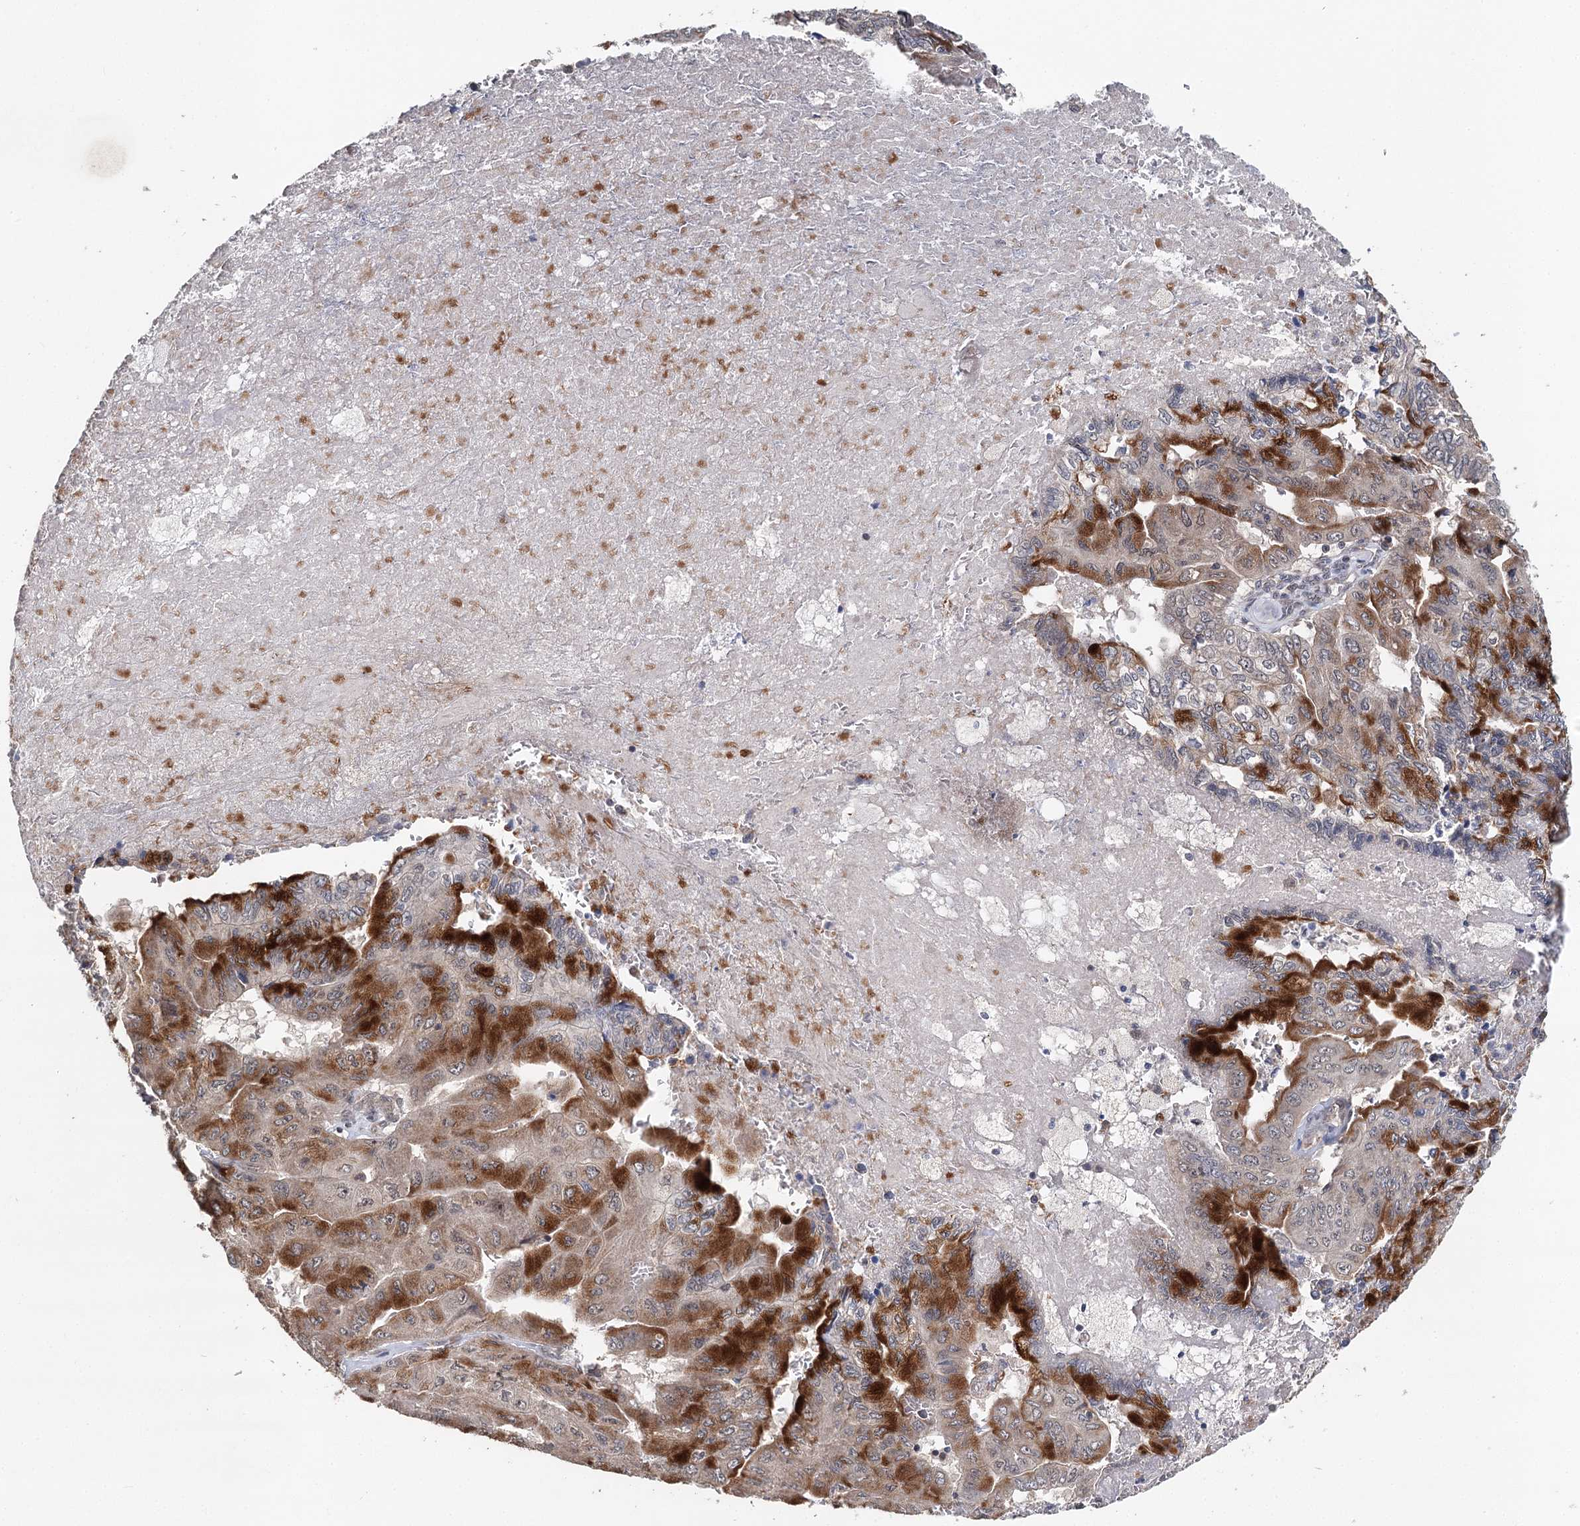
{"staining": {"intensity": "strong", "quantity": "25%-75%", "location": "nuclear"}, "tissue": "pancreatic cancer", "cell_type": "Tumor cells", "image_type": "cancer", "snomed": [{"axis": "morphology", "description": "Adenocarcinoma, NOS"}, {"axis": "topography", "description": "Pancreas"}], "caption": "Human adenocarcinoma (pancreatic) stained with a brown dye demonstrates strong nuclear positive positivity in about 25%-75% of tumor cells.", "gene": "NOPCHAP1", "patient": {"sex": "male", "age": 51}}